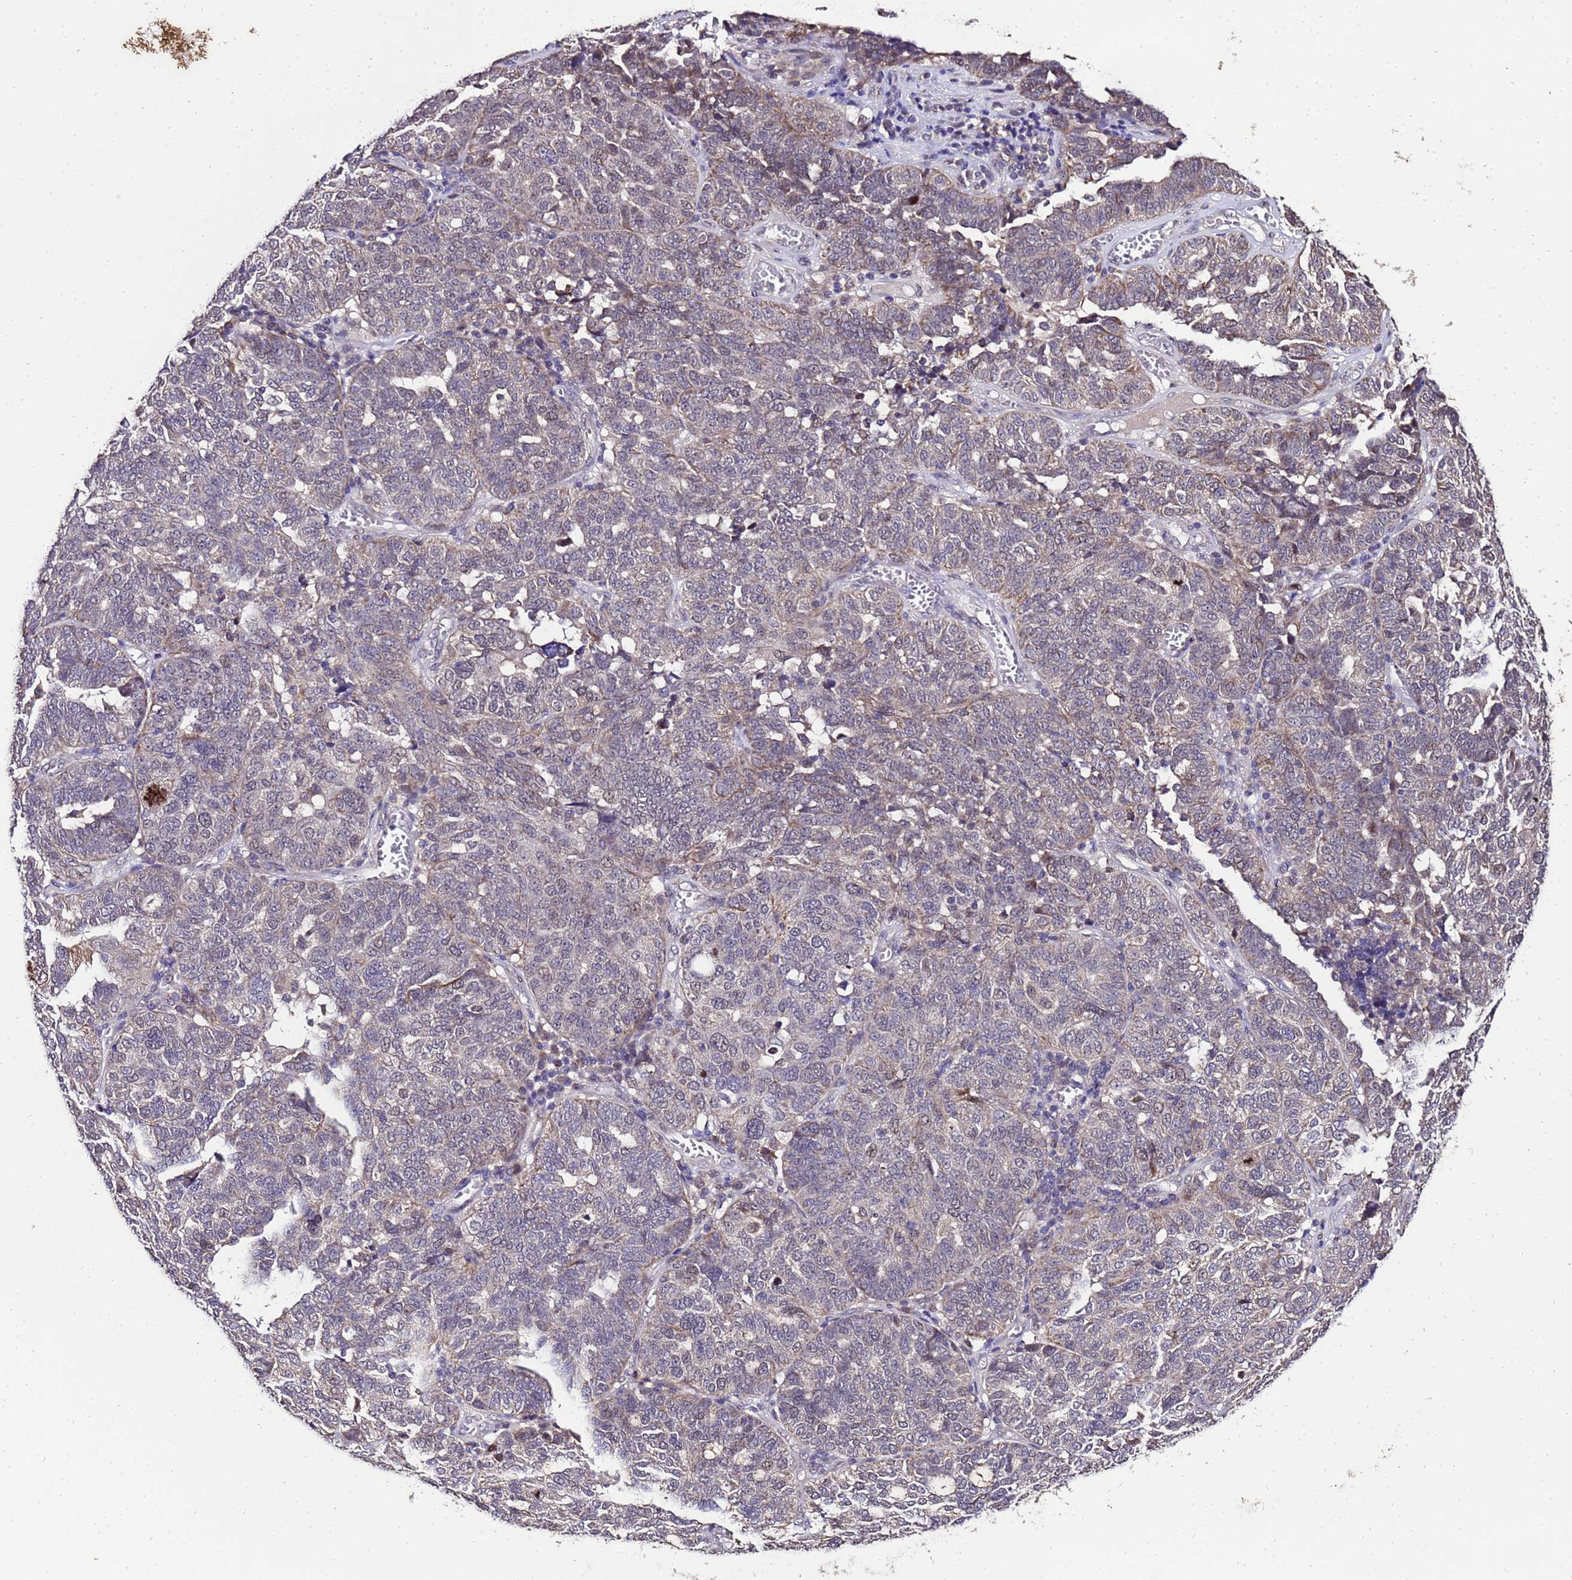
{"staining": {"intensity": "weak", "quantity": "25%-75%", "location": "cytoplasmic/membranous,nuclear"}, "tissue": "ovarian cancer", "cell_type": "Tumor cells", "image_type": "cancer", "snomed": [{"axis": "morphology", "description": "Cystadenocarcinoma, serous, NOS"}, {"axis": "topography", "description": "Ovary"}], "caption": "Ovarian cancer stained with immunohistochemistry (IHC) exhibits weak cytoplasmic/membranous and nuclear staining in about 25%-75% of tumor cells.", "gene": "ZNF329", "patient": {"sex": "female", "age": 59}}